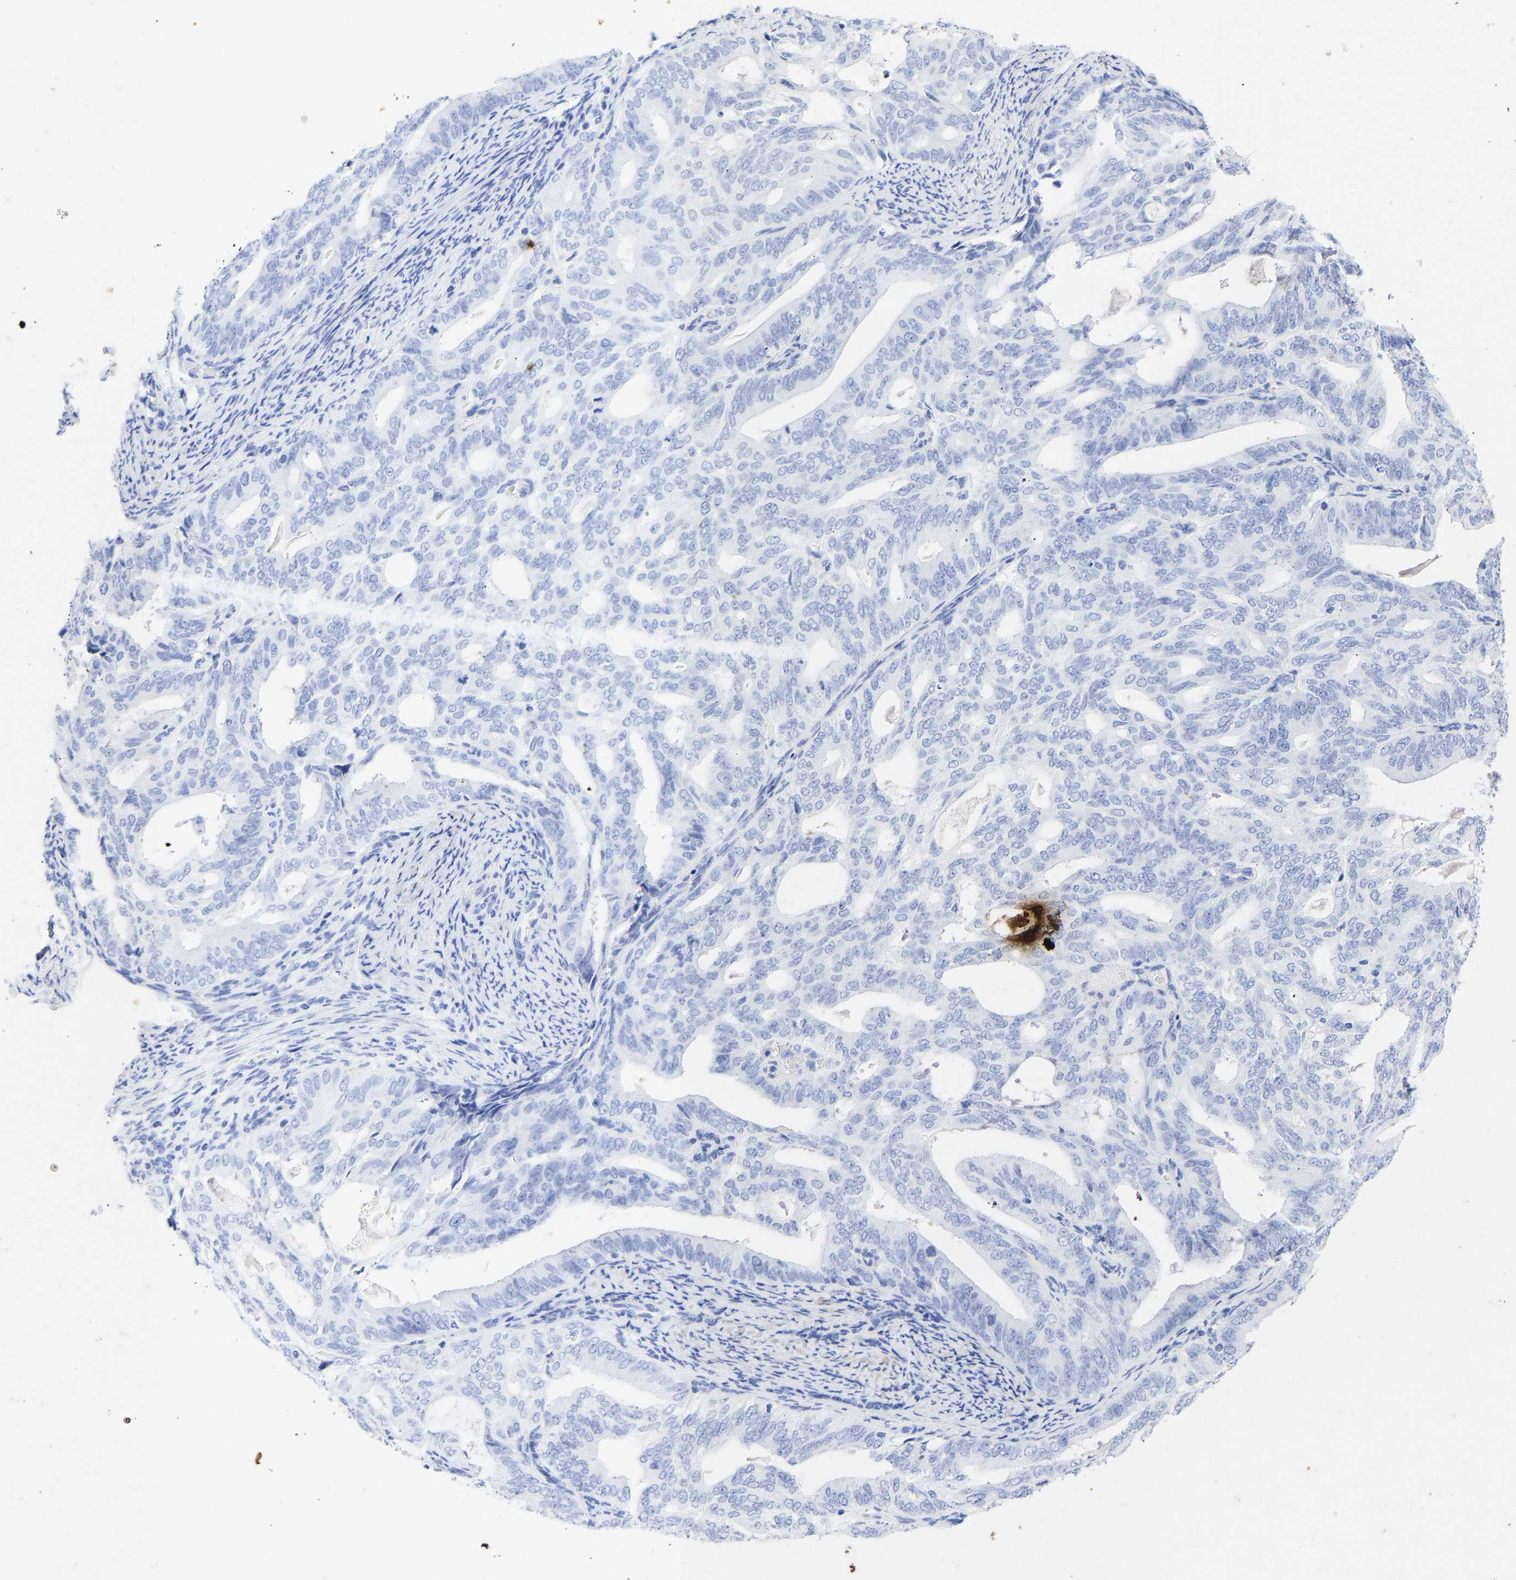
{"staining": {"intensity": "negative", "quantity": "none", "location": "none"}, "tissue": "endometrial cancer", "cell_type": "Tumor cells", "image_type": "cancer", "snomed": [{"axis": "morphology", "description": "Adenocarcinoma, NOS"}, {"axis": "topography", "description": "Endometrium"}], "caption": "Immunohistochemistry photomicrograph of human endometrial cancer (adenocarcinoma) stained for a protein (brown), which demonstrates no staining in tumor cells. The staining was performed using DAB (3,3'-diaminobenzidine) to visualize the protein expression in brown, while the nuclei were stained in blue with hematoxylin (Magnification: 20x).", "gene": "KRT1", "patient": {"sex": "female", "age": 58}}